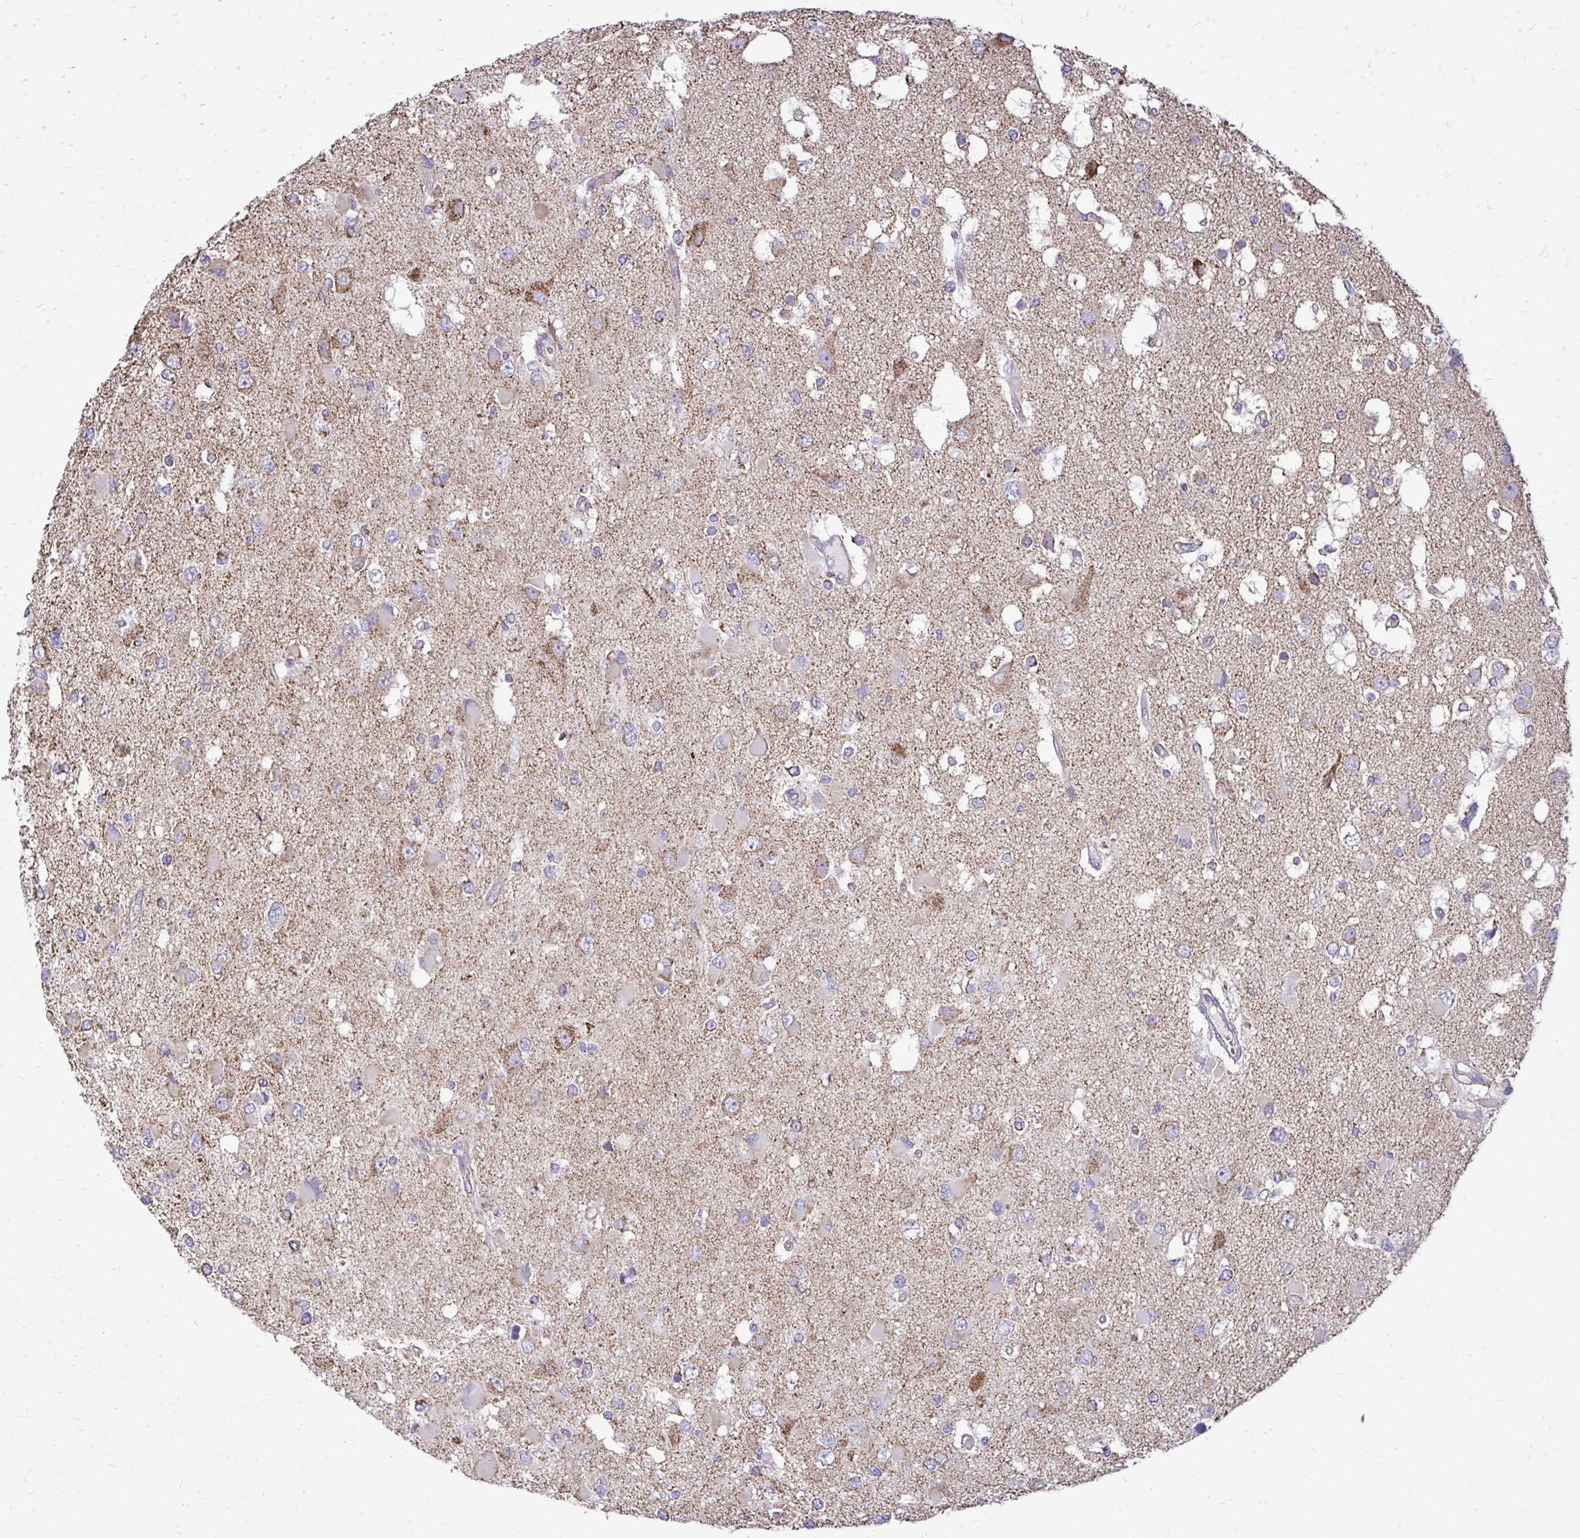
{"staining": {"intensity": "moderate", "quantity": "<25%", "location": "cytoplasmic/membranous"}, "tissue": "glioma", "cell_type": "Tumor cells", "image_type": "cancer", "snomed": [{"axis": "morphology", "description": "Glioma, malignant, High grade"}, {"axis": "topography", "description": "Brain"}], "caption": "Brown immunohistochemical staining in glioma demonstrates moderate cytoplasmic/membranous positivity in approximately <25% of tumor cells. The staining was performed using DAB (3,3'-diaminobenzidine) to visualize the protein expression in brown, while the nuclei were stained in blue with hematoxylin (Magnification: 20x).", "gene": "UBE2C", "patient": {"sex": "male", "age": 53}}